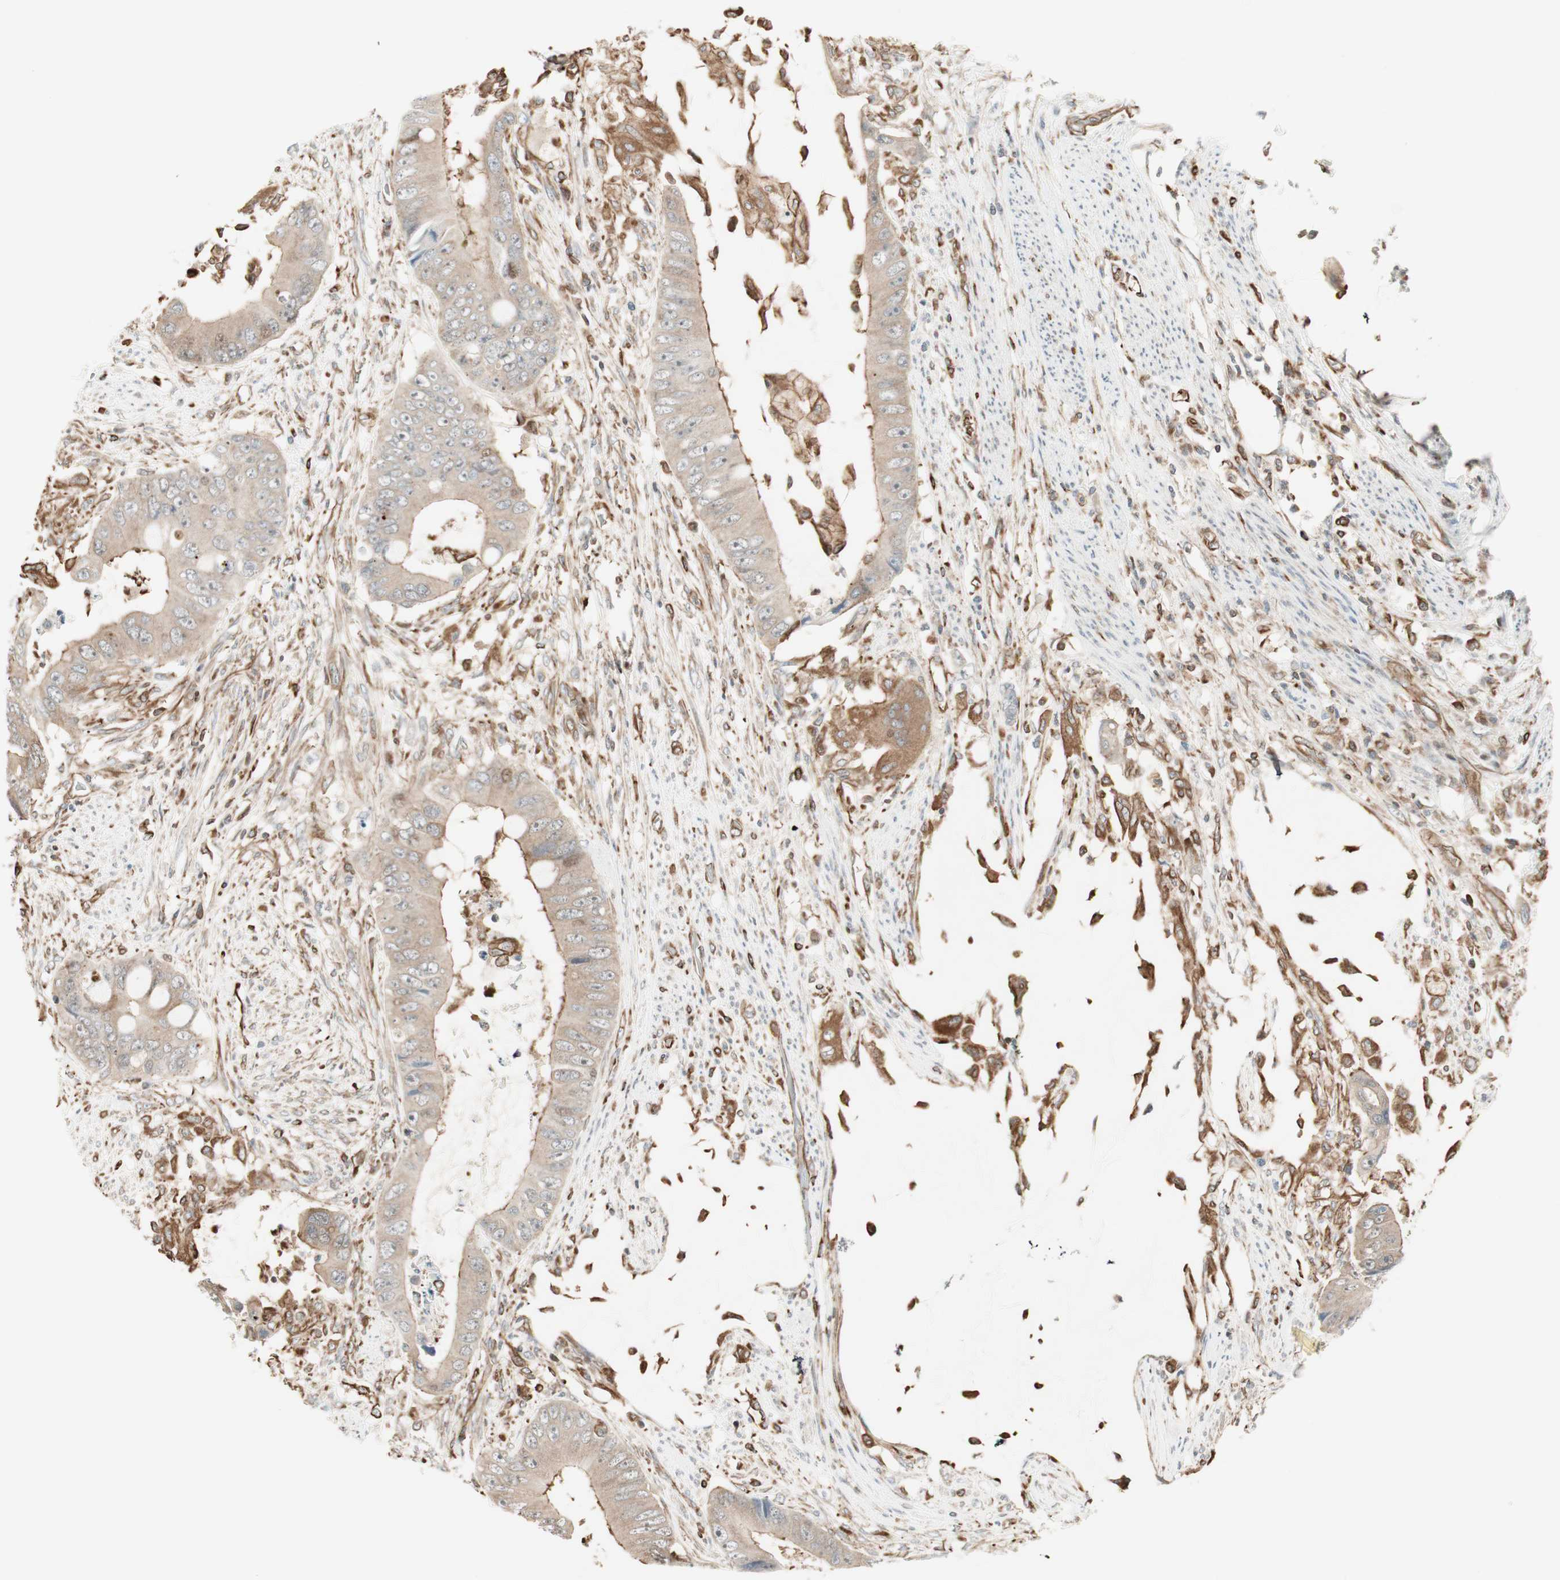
{"staining": {"intensity": "weak", "quantity": ">75%", "location": "cytoplasmic/membranous"}, "tissue": "colorectal cancer", "cell_type": "Tumor cells", "image_type": "cancer", "snomed": [{"axis": "morphology", "description": "Adenocarcinoma, NOS"}, {"axis": "topography", "description": "Rectum"}], "caption": "There is low levels of weak cytoplasmic/membranous expression in tumor cells of colorectal cancer, as demonstrated by immunohistochemical staining (brown color).", "gene": "MAD2L2", "patient": {"sex": "female", "age": 77}}